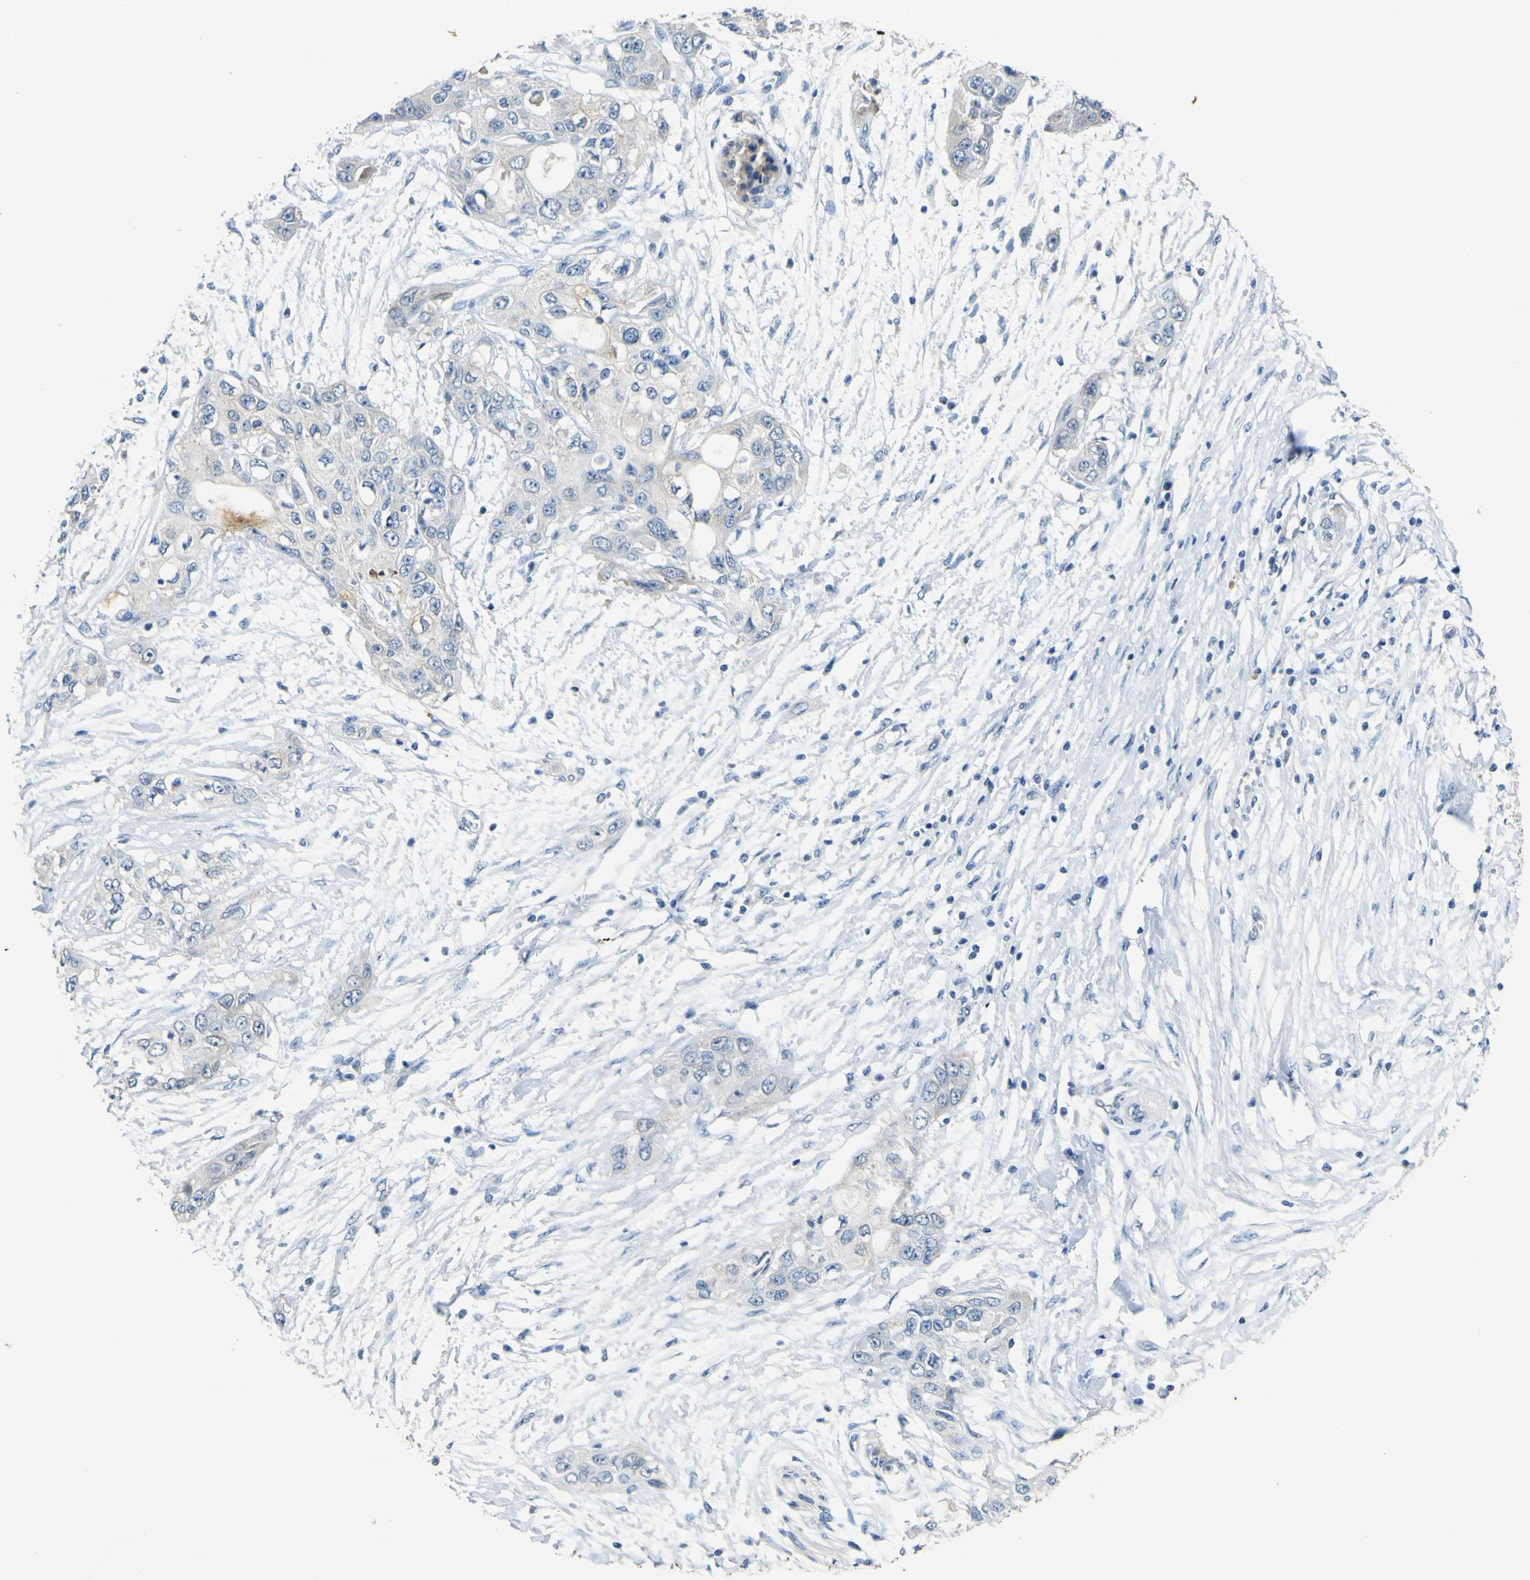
{"staining": {"intensity": "negative", "quantity": "none", "location": "none"}, "tissue": "pancreatic cancer", "cell_type": "Tumor cells", "image_type": "cancer", "snomed": [{"axis": "morphology", "description": "Adenocarcinoma, NOS"}, {"axis": "topography", "description": "Pancreas"}], "caption": "The immunohistochemistry histopathology image has no significant expression in tumor cells of pancreatic adenocarcinoma tissue.", "gene": "LDLR", "patient": {"sex": "female", "age": 70}}